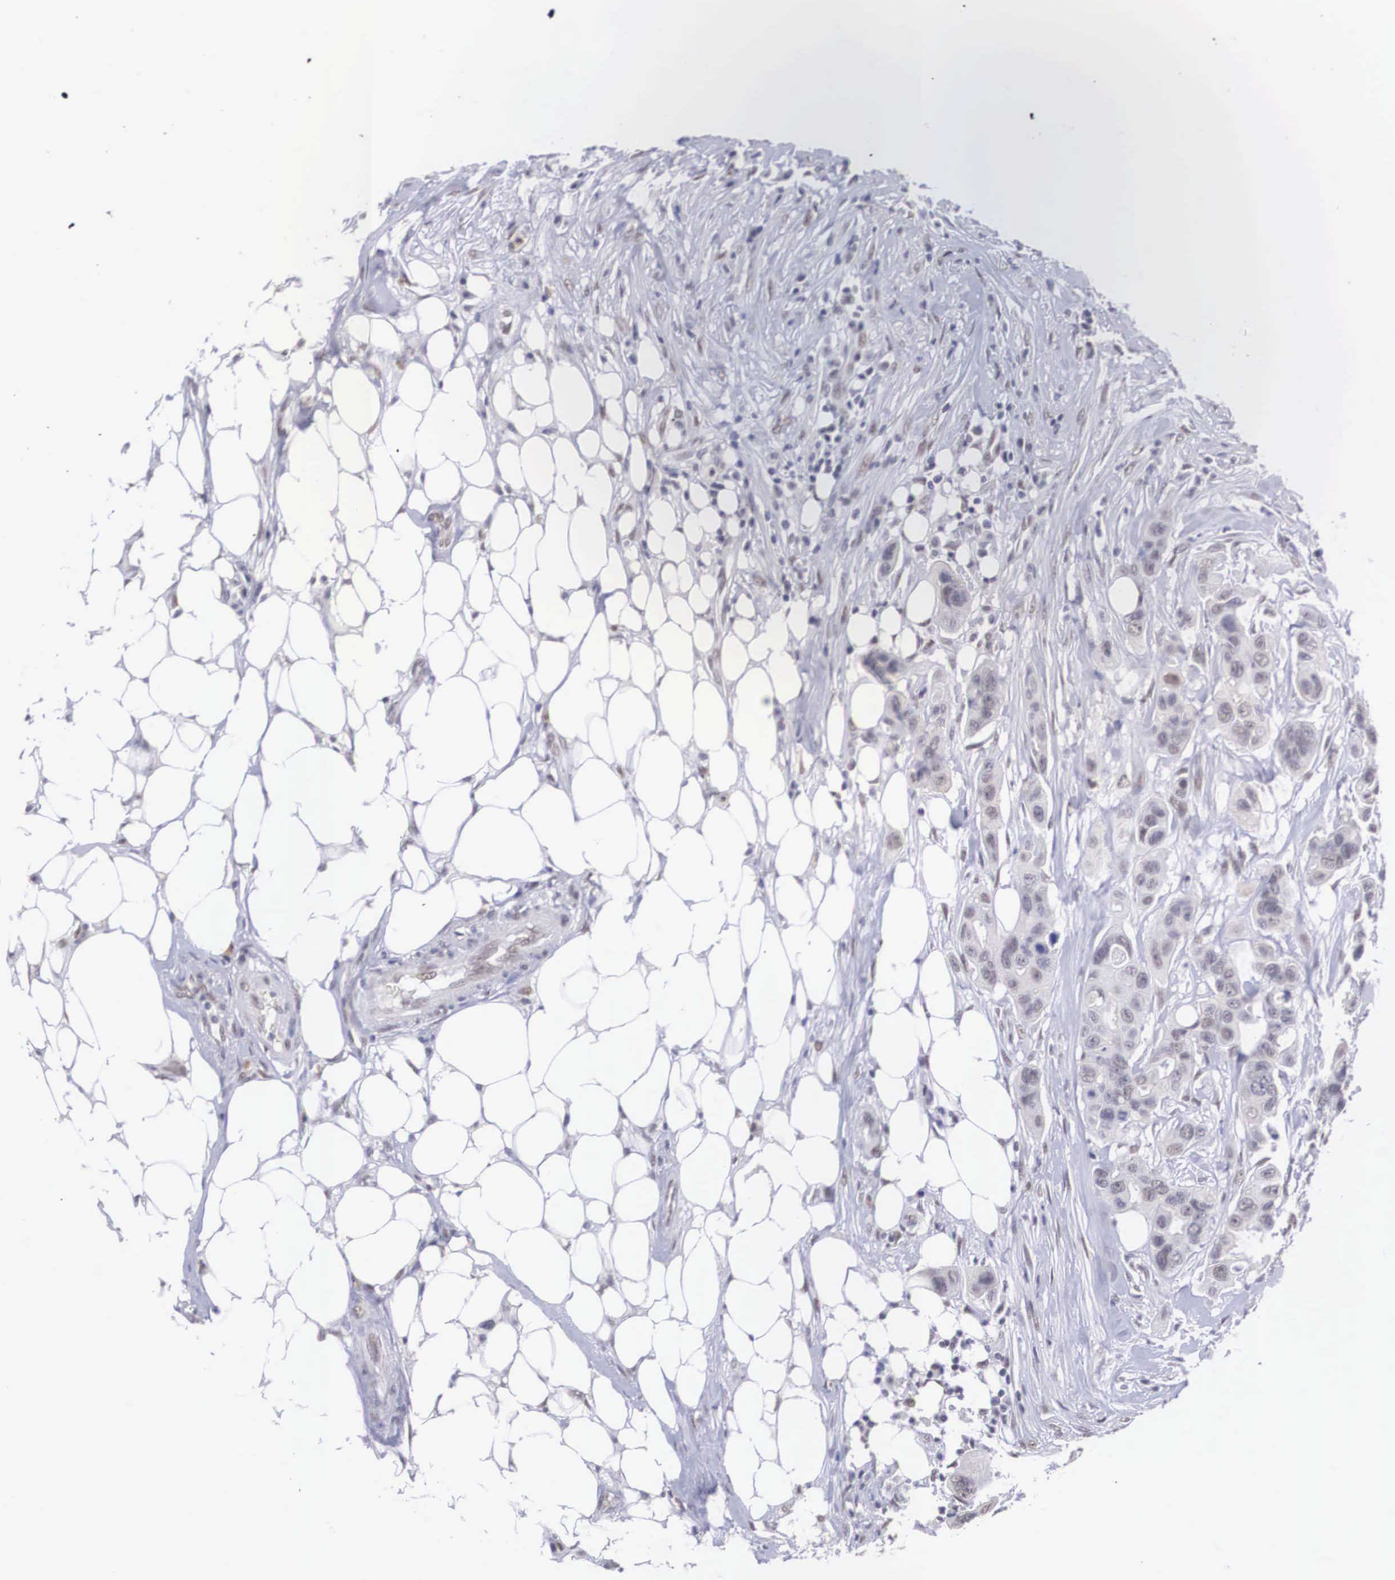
{"staining": {"intensity": "weak", "quantity": "25%-75%", "location": "cytoplasmic/membranous,nuclear"}, "tissue": "colorectal cancer", "cell_type": "Tumor cells", "image_type": "cancer", "snomed": [{"axis": "morphology", "description": "Adenocarcinoma, NOS"}, {"axis": "topography", "description": "Colon"}], "caption": "Protein staining of colorectal cancer tissue displays weak cytoplasmic/membranous and nuclear staining in about 25%-75% of tumor cells. The staining was performed using DAB to visualize the protein expression in brown, while the nuclei were stained in blue with hematoxylin (Magnification: 20x).", "gene": "NINL", "patient": {"sex": "female", "age": 70}}